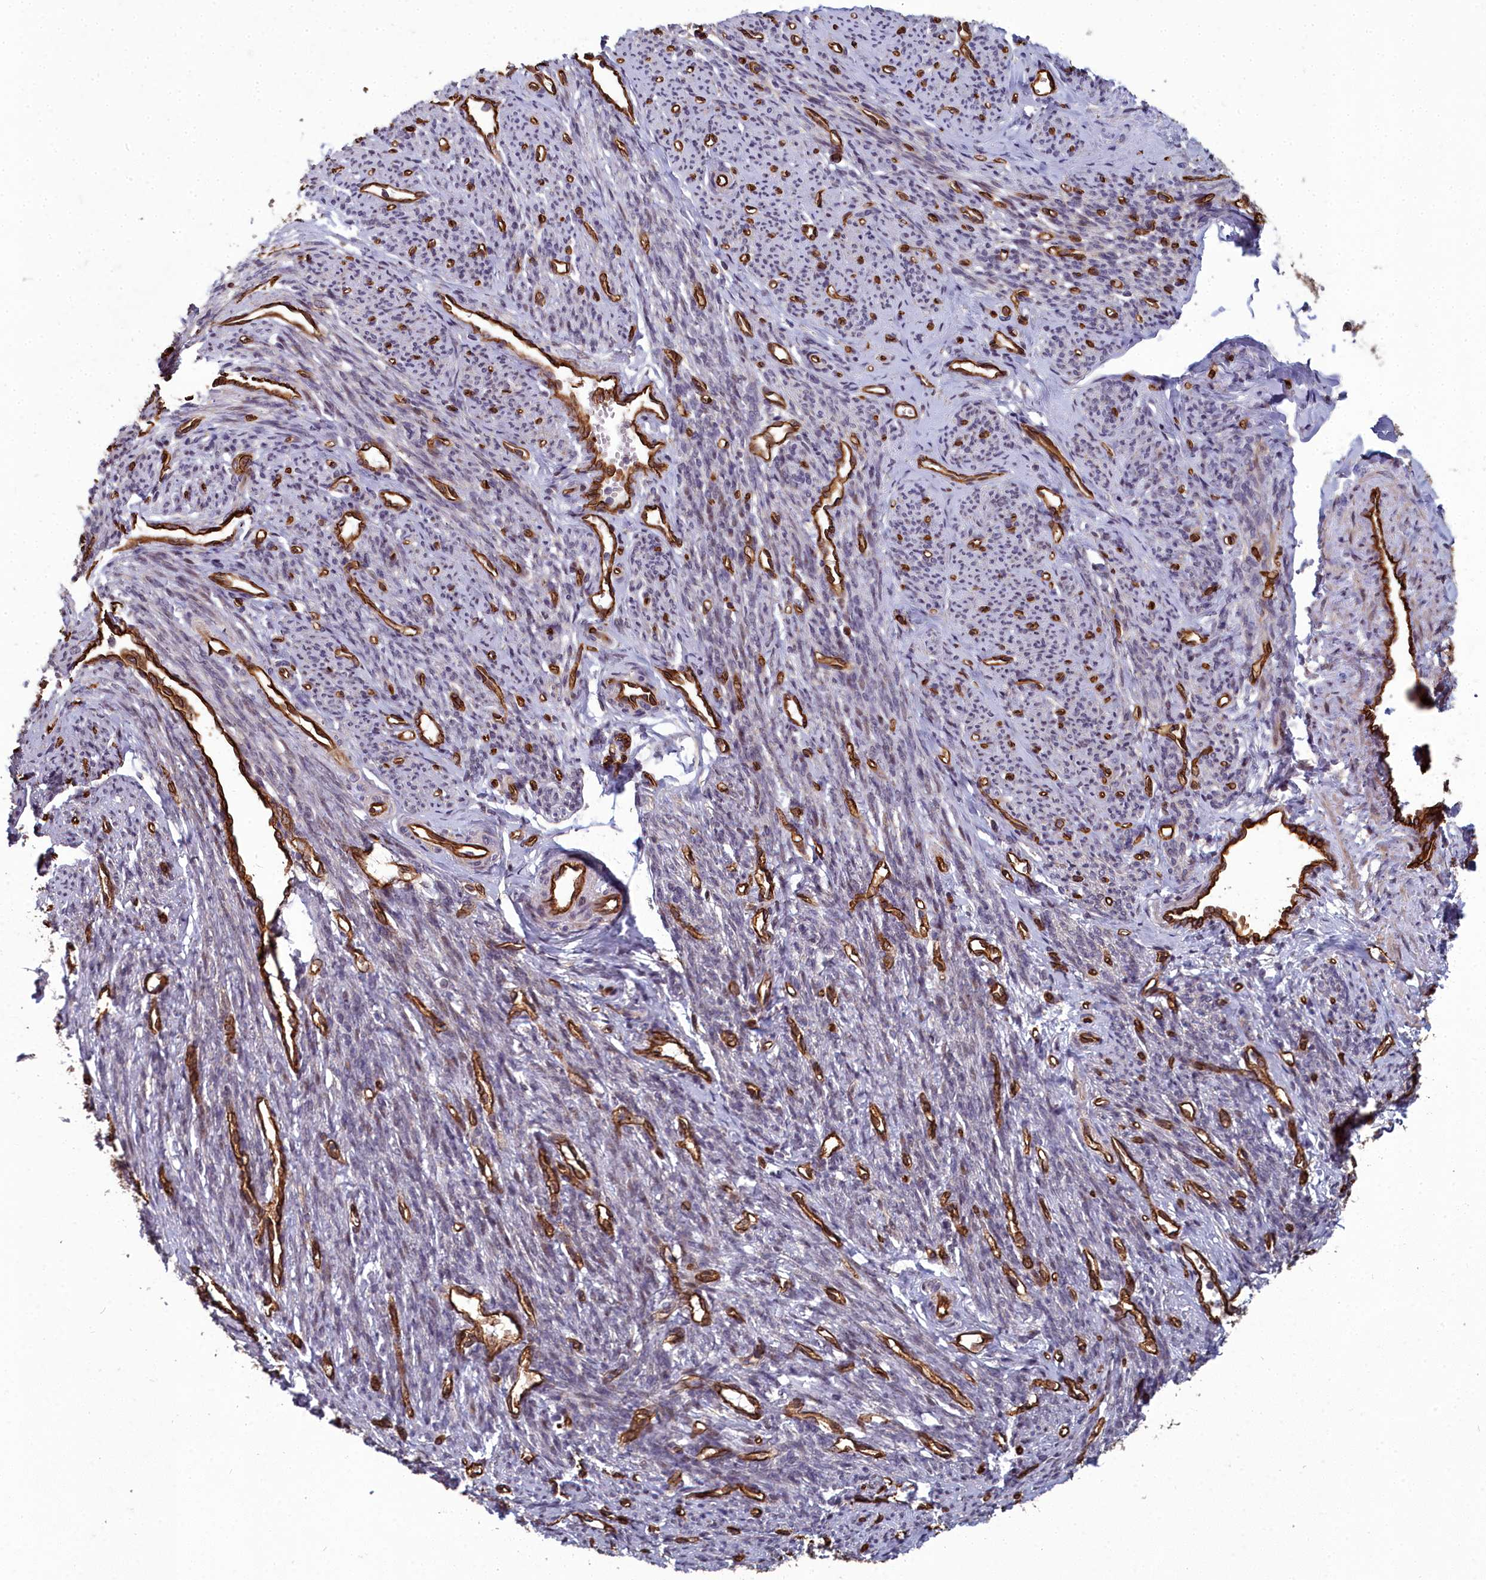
{"staining": {"intensity": "moderate", "quantity": "<25%", "location": "cytoplasmic/membranous"}, "tissue": "smooth muscle", "cell_type": "Smooth muscle cells", "image_type": "normal", "snomed": [{"axis": "morphology", "description": "Normal tissue, NOS"}, {"axis": "topography", "description": "Smooth muscle"}, {"axis": "topography", "description": "Uterus"}], "caption": "Human smooth muscle stained with a brown dye demonstrates moderate cytoplasmic/membranous positive staining in approximately <25% of smooth muscle cells.", "gene": "TSPYL4", "patient": {"sex": "female", "age": 59}}